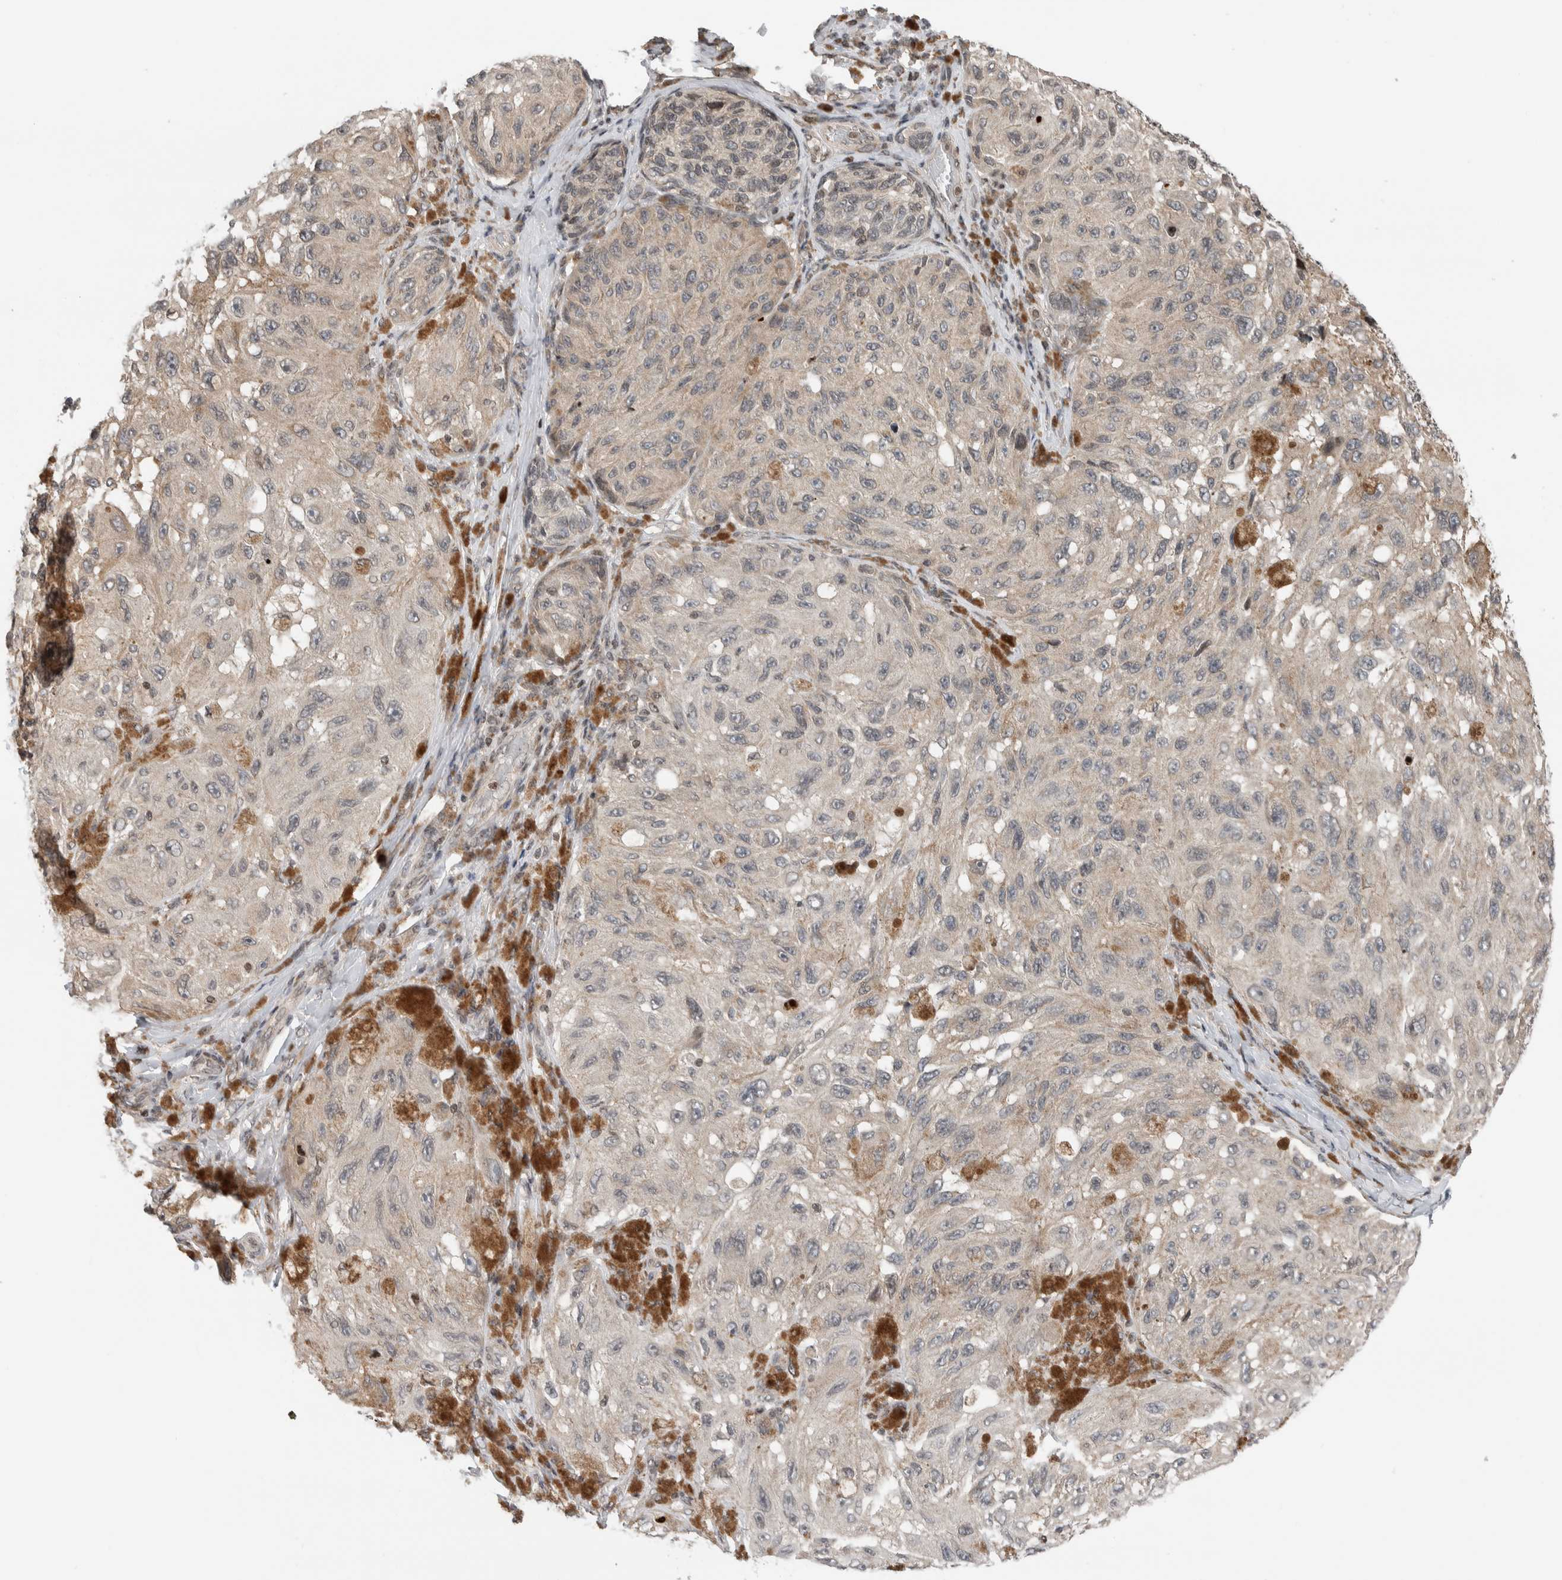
{"staining": {"intensity": "weak", "quantity": "25%-75%", "location": "cytoplasmic/membranous"}, "tissue": "melanoma", "cell_type": "Tumor cells", "image_type": "cancer", "snomed": [{"axis": "morphology", "description": "Malignant melanoma, NOS"}, {"axis": "topography", "description": "Skin"}], "caption": "IHC (DAB) staining of human malignant melanoma reveals weak cytoplasmic/membranous protein staining in about 25%-75% of tumor cells.", "gene": "NPLOC4", "patient": {"sex": "female", "age": 73}}